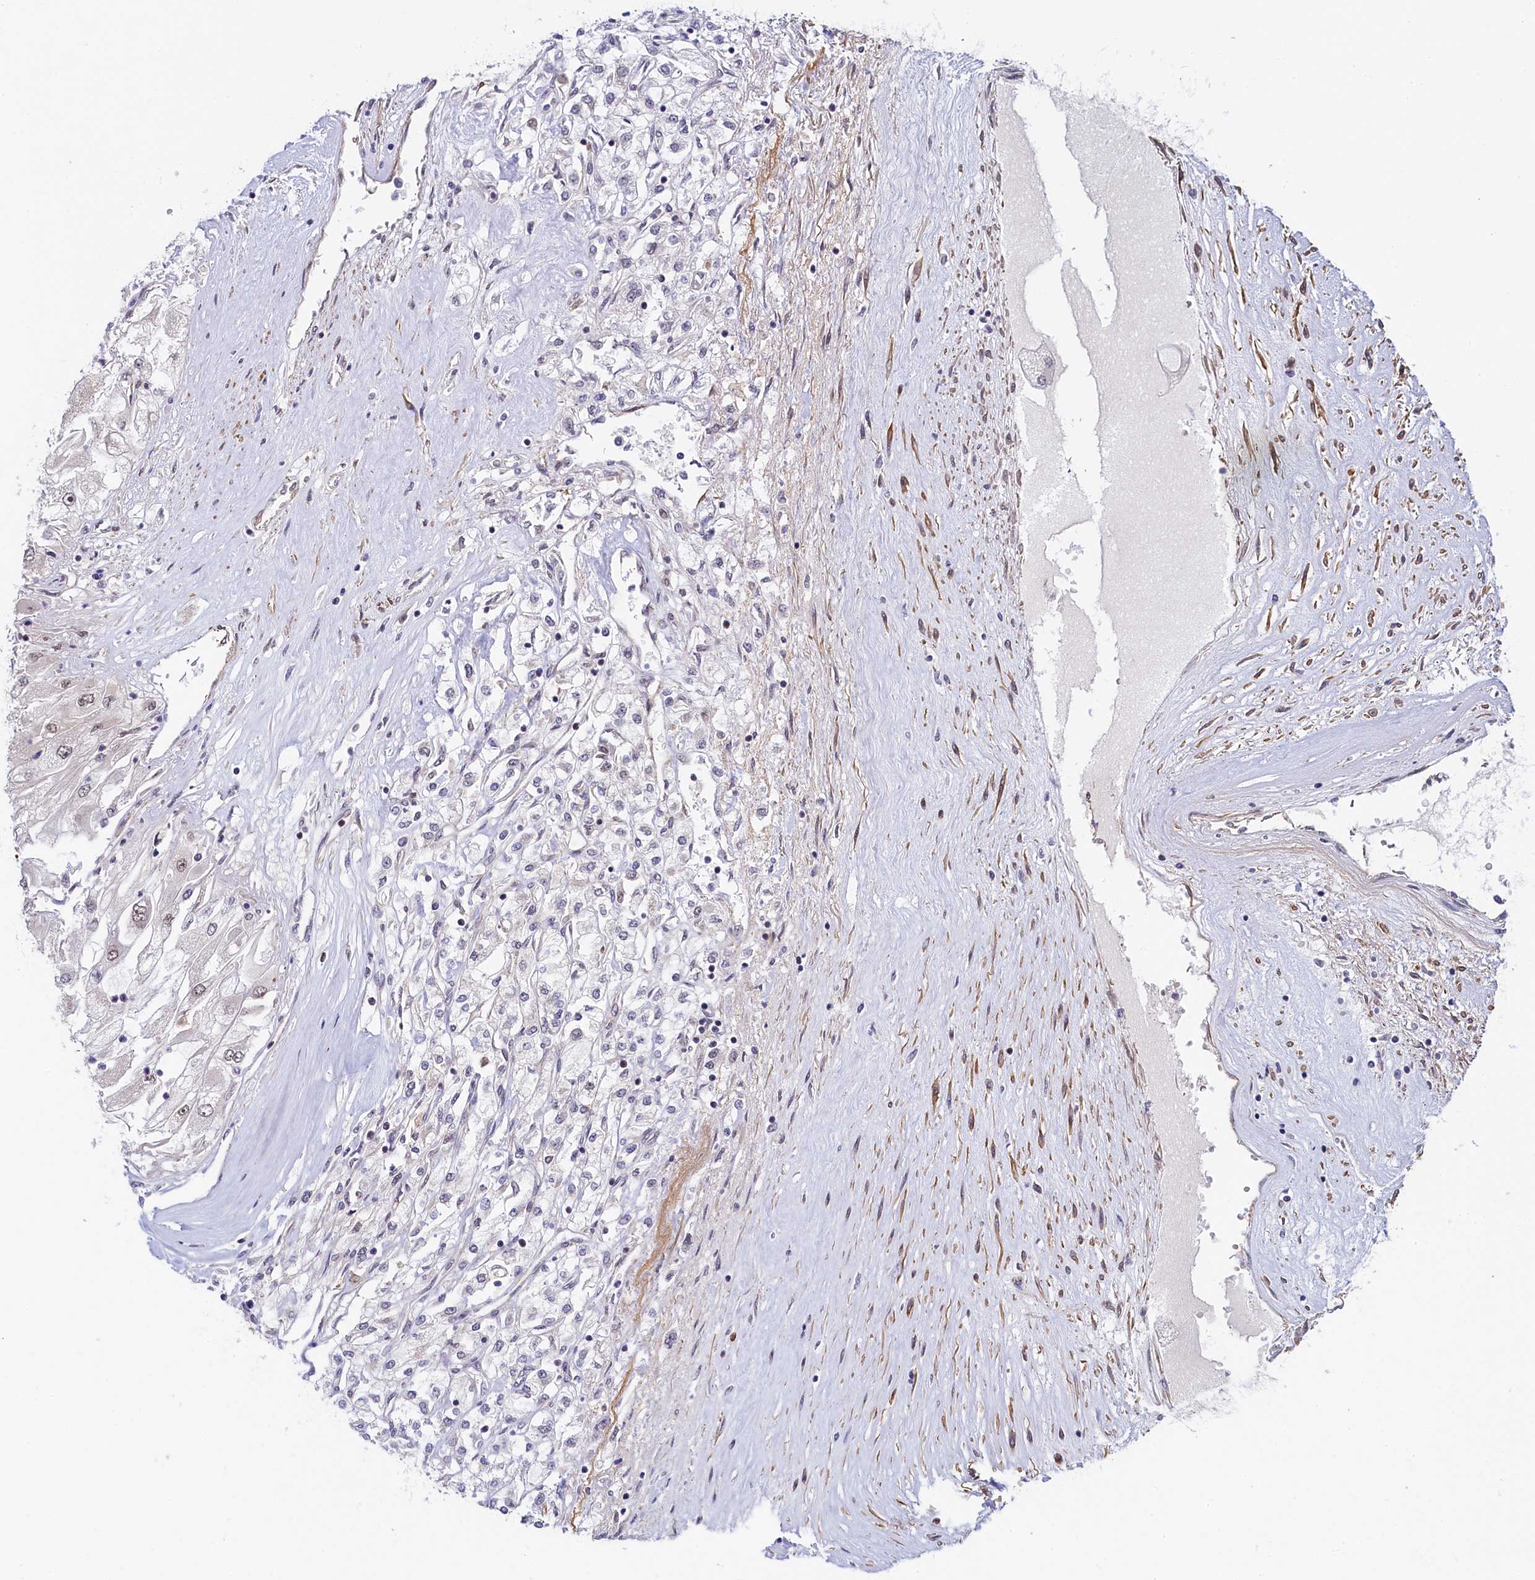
{"staining": {"intensity": "negative", "quantity": "none", "location": "none"}, "tissue": "renal cancer", "cell_type": "Tumor cells", "image_type": "cancer", "snomed": [{"axis": "morphology", "description": "Adenocarcinoma, NOS"}, {"axis": "topography", "description": "Kidney"}], "caption": "This is an IHC histopathology image of renal cancer (adenocarcinoma). There is no staining in tumor cells.", "gene": "INTS14", "patient": {"sex": "male", "age": 80}}